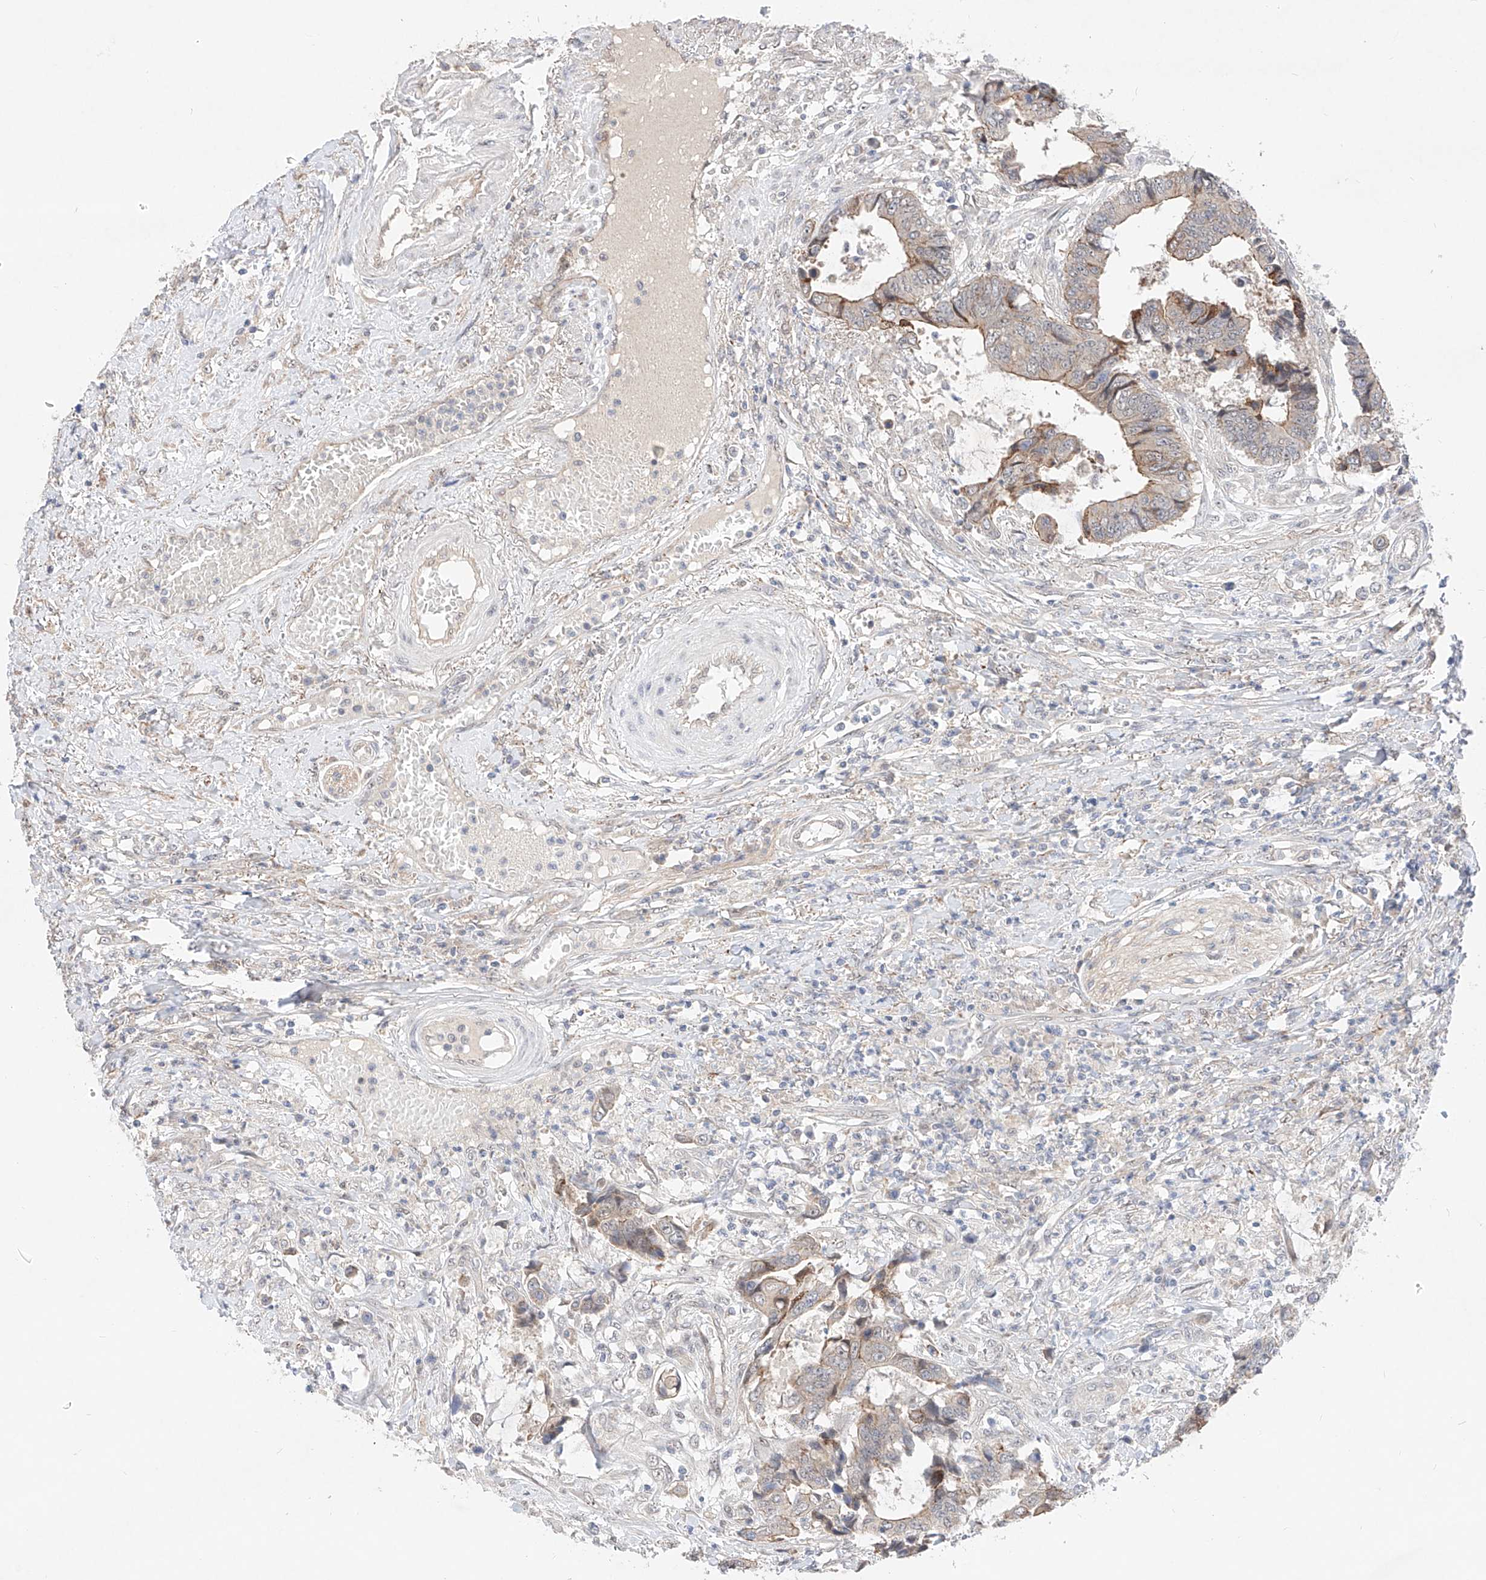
{"staining": {"intensity": "moderate", "quantity": "<25%", "location": "cytoplasmic/membranous"}, "tissue": "colorectal cancer", "cell_type": "Tumor cells", "image_type": "cancer", "snomed": [{"axis": "morphology", "description": "Adenocarcinoma, NOS"}, {"axis": "topography", "description": "Rectum"}], "caption": "Brown immunohistochemical staining in adenocarcinoma (colorectal) shows moderate cytoplasmic/membranous expression in approximately <25% of tumor cells.", "gene": "IL22RA2", "patient": {"sex": "male", "age": 84}}